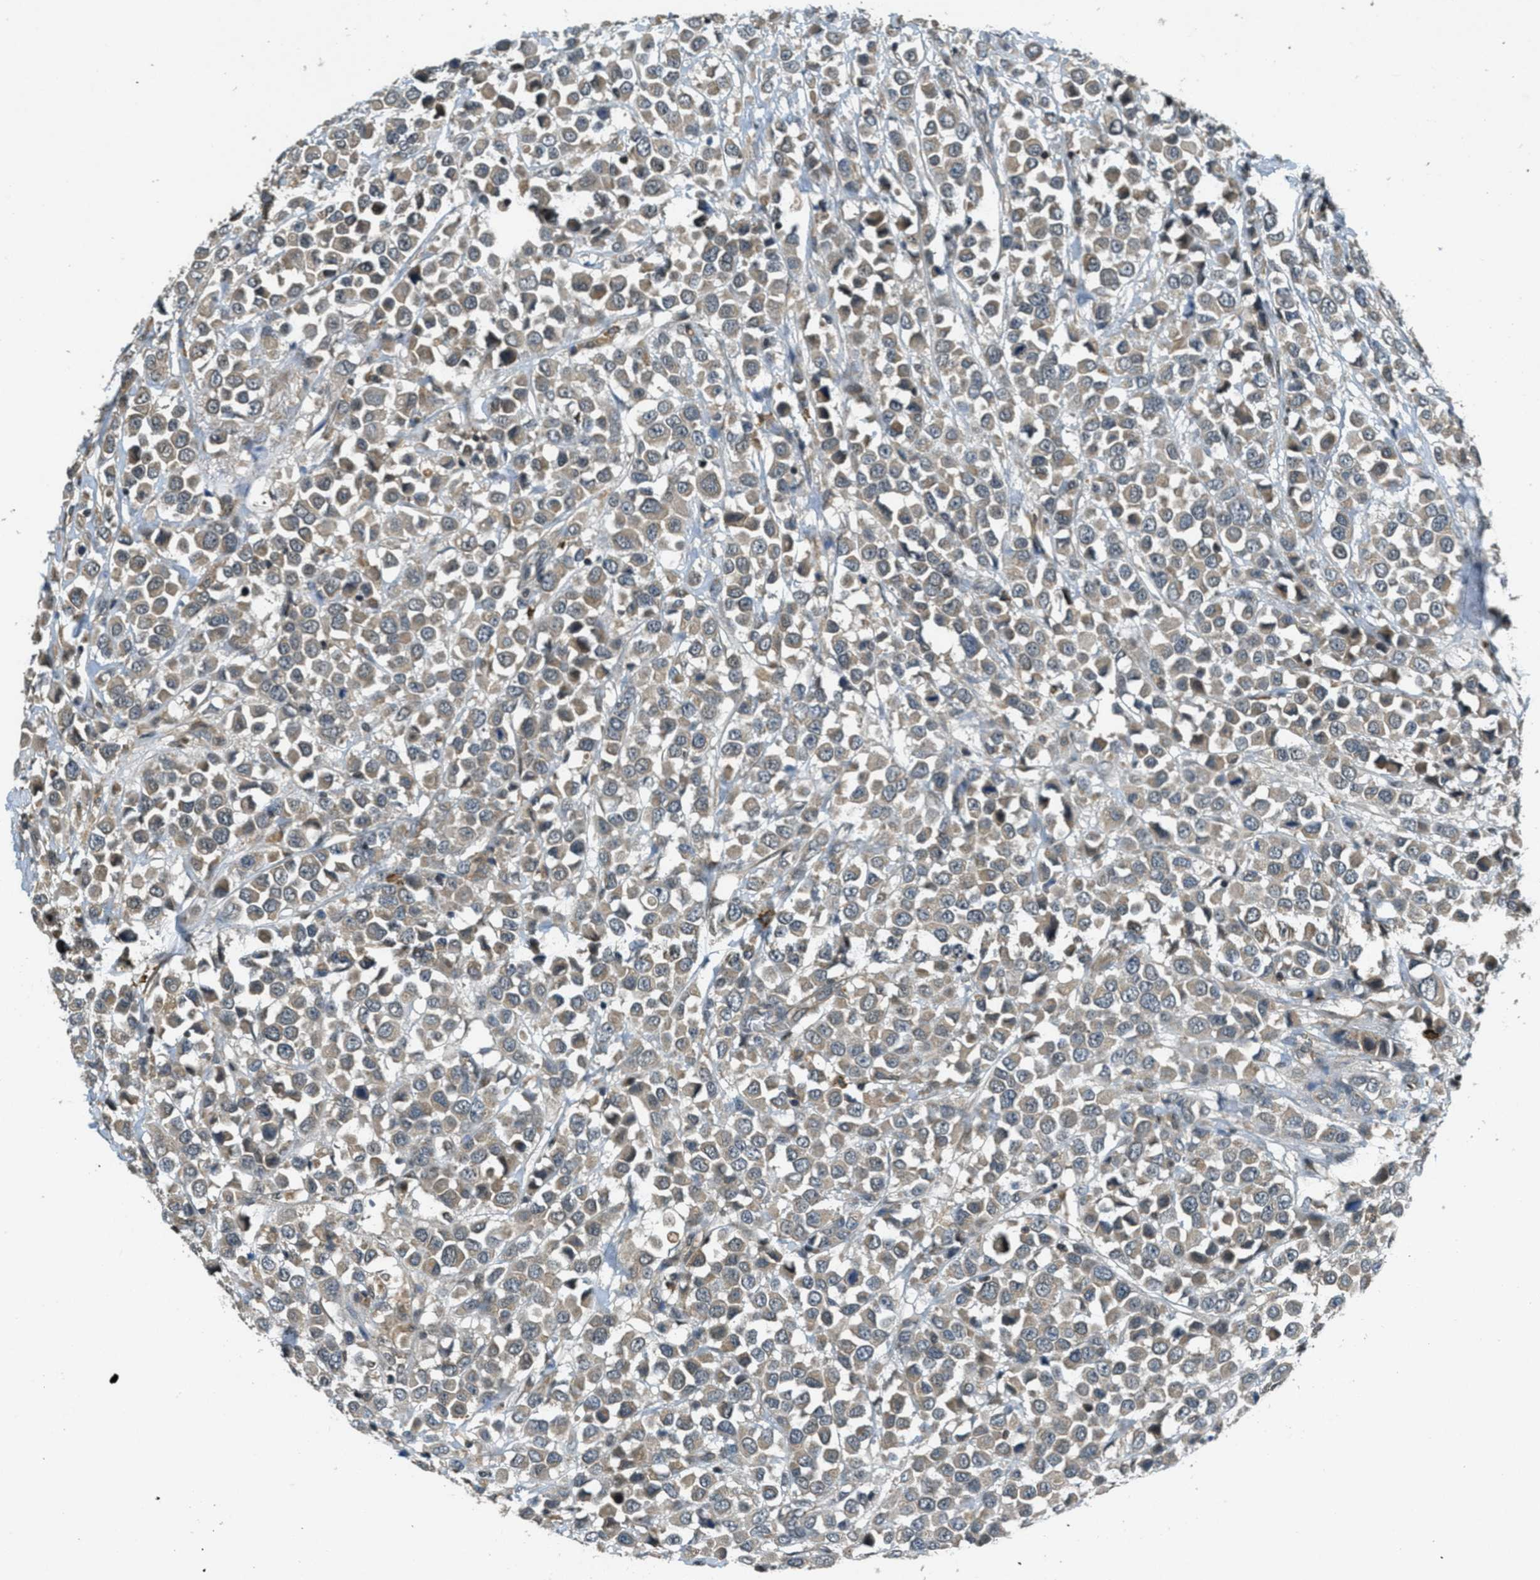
{"staining": {"intensity": "weak", "quantity": ">75%", "location": "cytoplasmic/membranous"}, "tissue": "breast cancer", "cell_type": "Tumor cells", "image_type": "cancer", "snomed": [{"axis": "morphology", "description": "Duct carcinoma"}, {"axis": "topography", "description": "Breast"}], "caption": "Protein staining by immunohistochemistry displays weak cytoplasmic/membranous staining in about >75% of tumor cells in breast infiltrating ductal carcinoma. The staining was performed using DAB (3,3'-diaminobenzidine) to visualize the protein expression in brown, while the nuclei were stained in blue with hematoxylin (Magnification: 20x).", "gene": "DUSP6", "patient": {"sex": "female", "age": 61}}